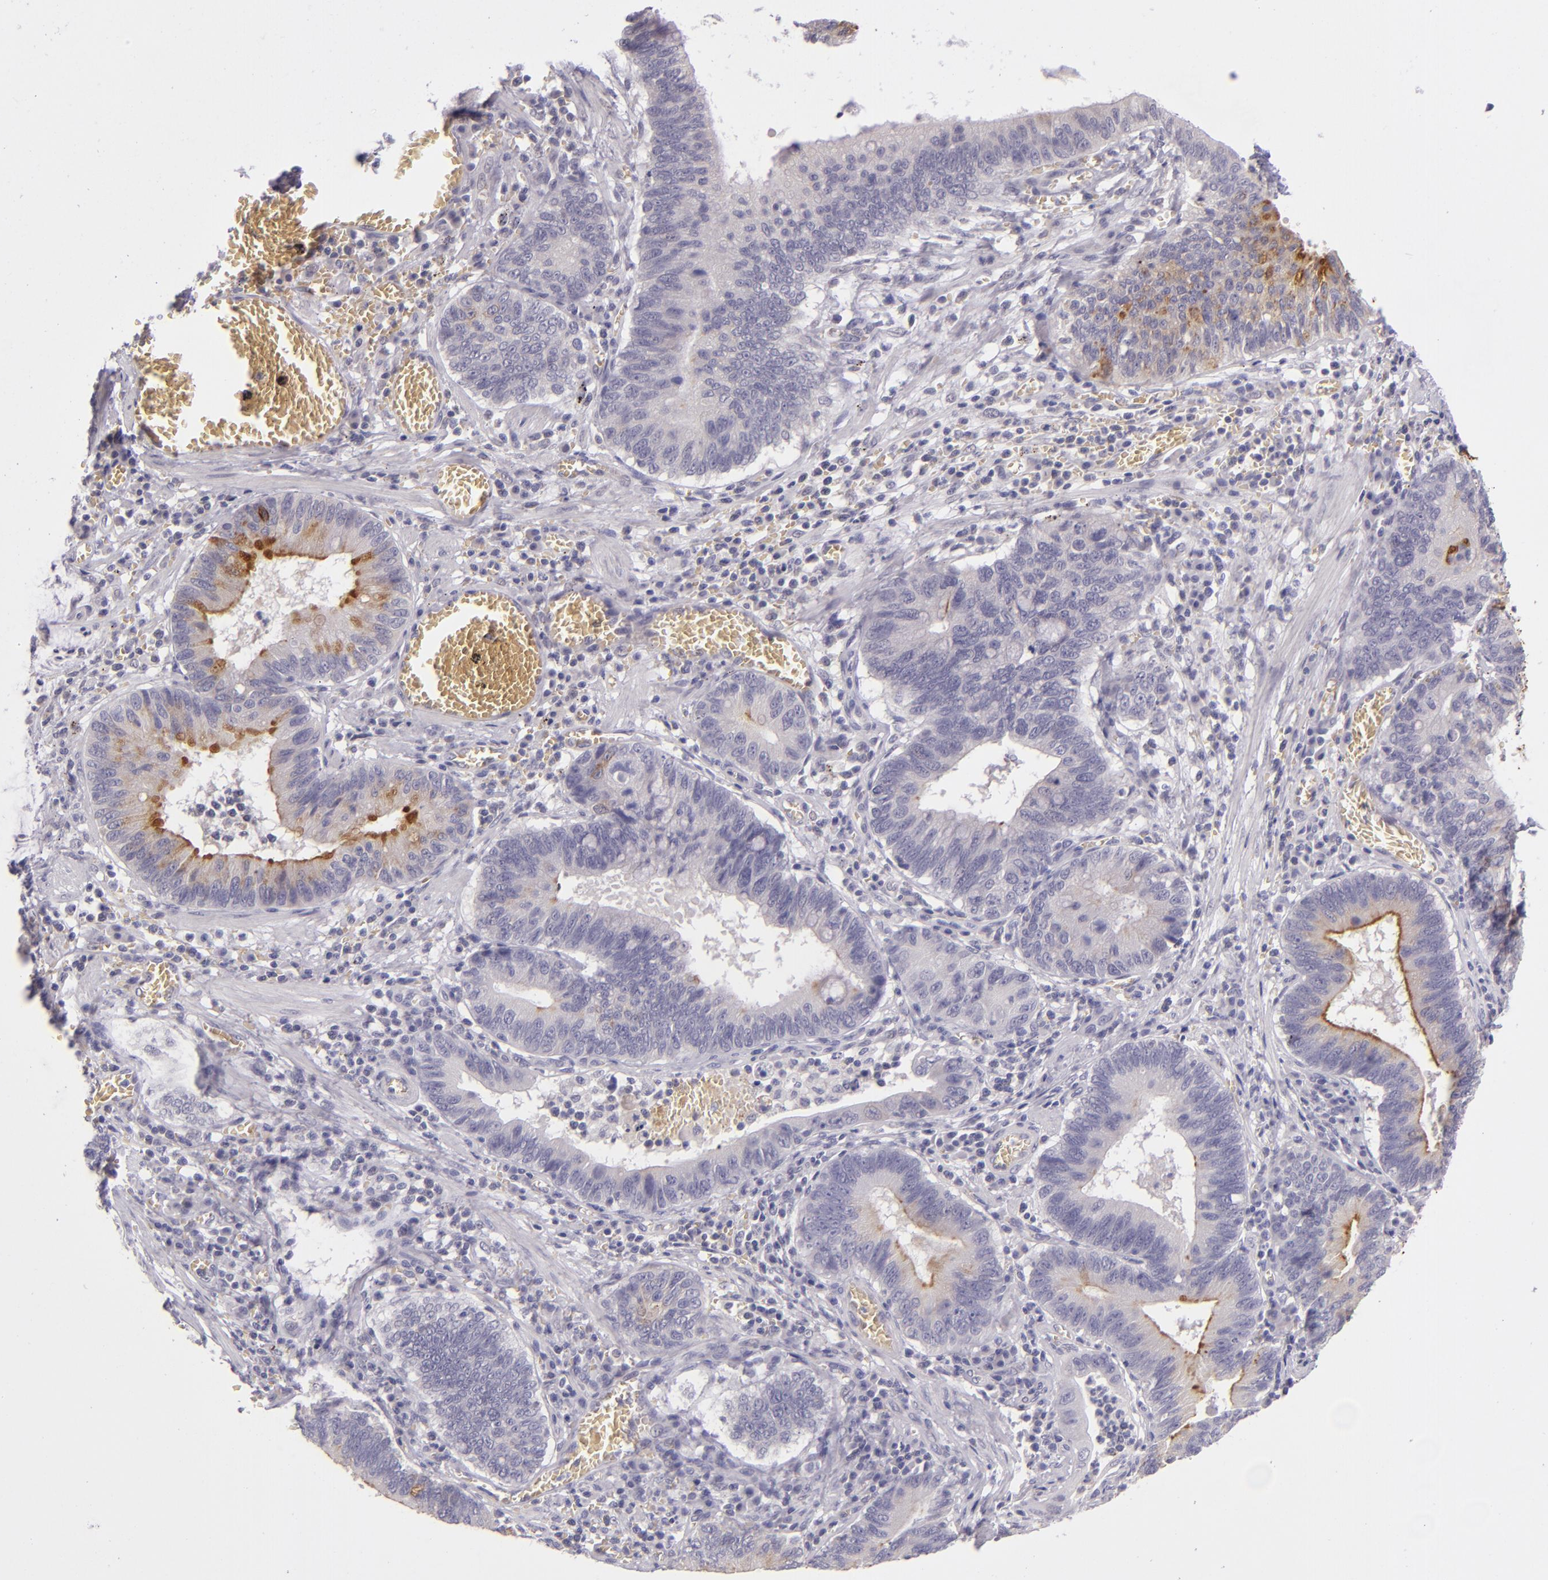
{"staining": {"intensity": "moderate", "quantity": "<25%", "location": "cytoplasmic/membranous"}, "tissue": "stomach cancer", "cell_type": "Tumor cells", "image_type": "cancer", "snomed": [{"axis": "morphology", "description": "Adenocarcinoma, NOS"}, {"axis": "topography", "description": "Stomach"}, {"axis": "topography", "description": "Gastric cardia"}], "caption": "Immunohistochemical staining of stomach cancer (adenocarcinoma) shows low levels of moderate cytoplasmic/membranous protein staining in about <25% of tumor cells. Using DAB (3,3'-diaminobenzidine) (brown) and hematoxylin (blue) stains, captured at high magnification using brightfield microscopy.", "gene": "SNCB", "patient": {"sex": "male", "age": 59}}